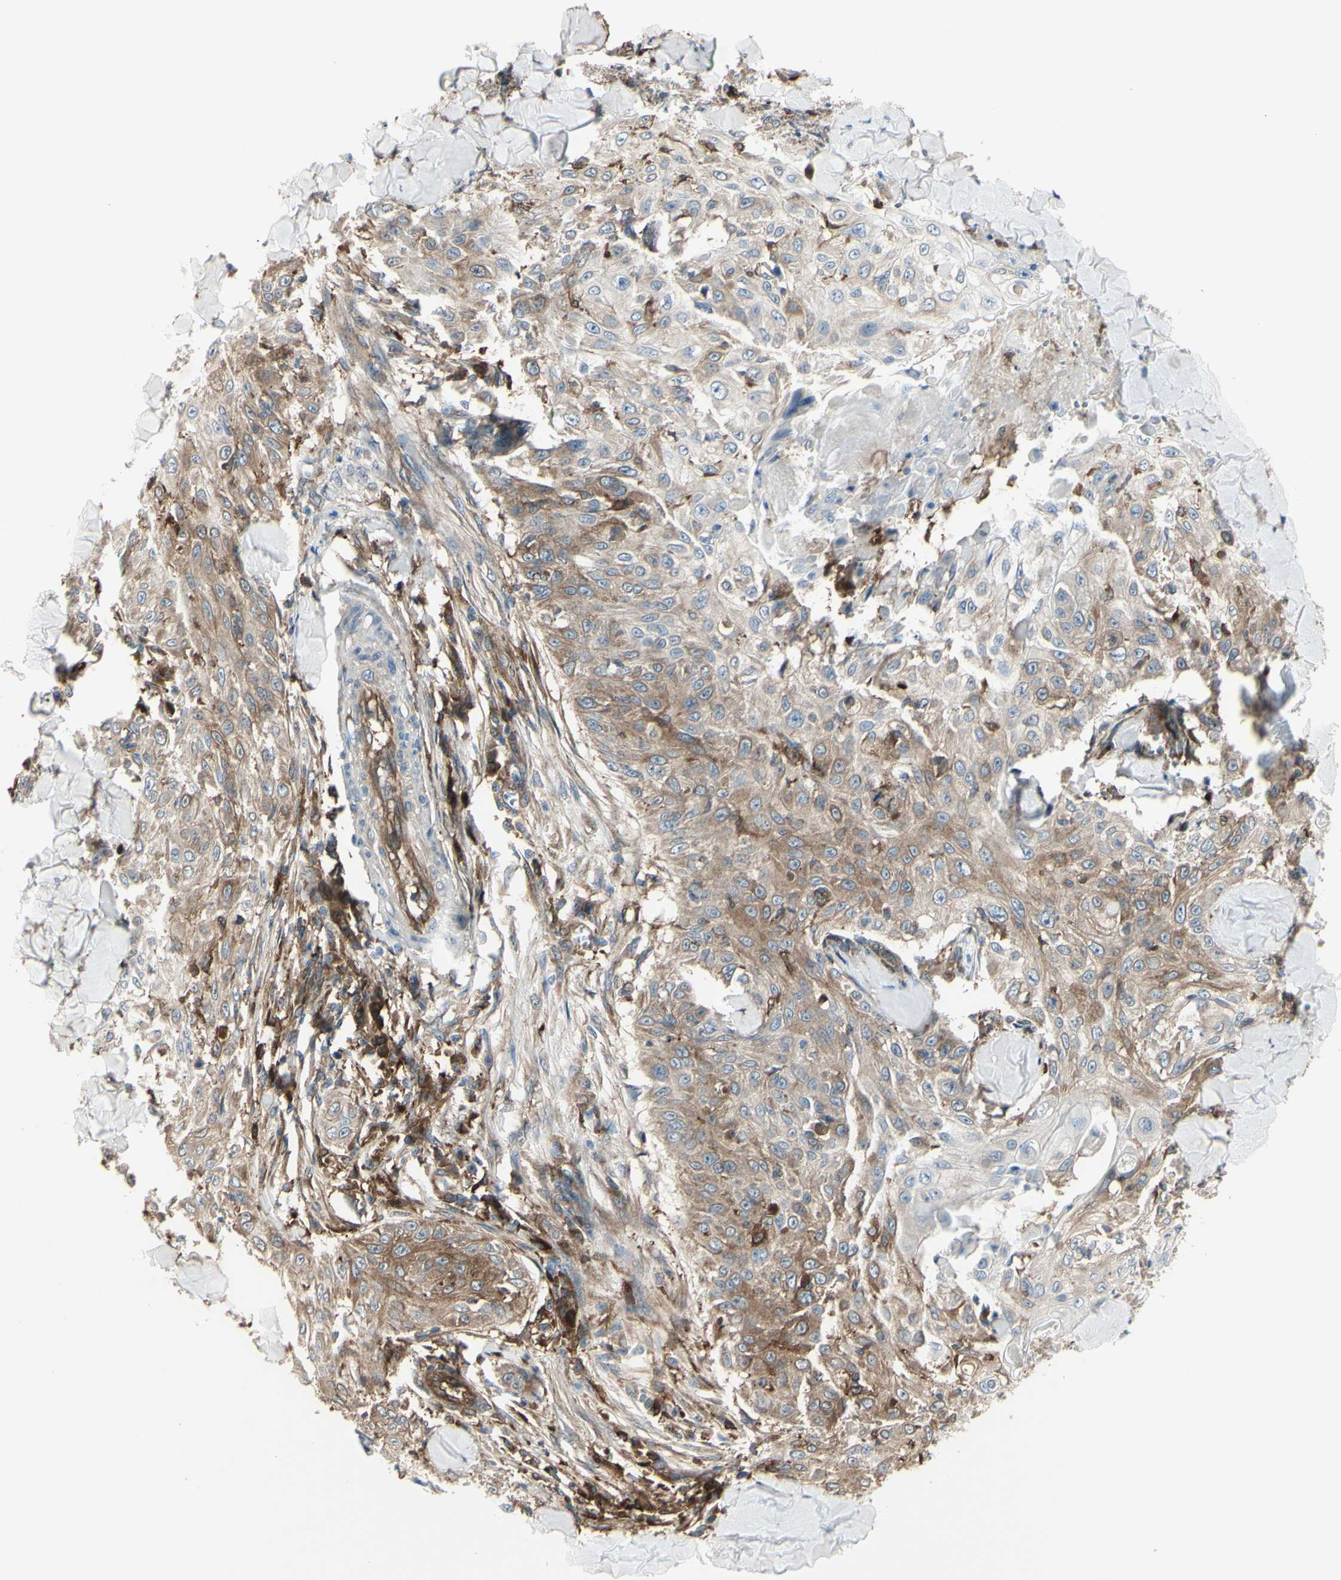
{"staining": {"intensity": "moderate", "quantity": "25%-75%", "location": "cytoplasmic/membranous"}, "tissue": "skin cancer", "cell_type": "Tumor cells", "image_type": "cancer", "snomed": [{"axis": "morphology", "description": "Squamous cell carcinoma, NOS"}, {"axis": "topography", "description": "Skin"}], "caption": "IHC (DAB) staining of human squamous cell carcinoma (skin) exhibits moderate cytoplasmic/membranous protein staining in about 25%-75% of tumor cells.", "gene": "IGSF9B", "patient": {"sex": "male", "age": 86}}